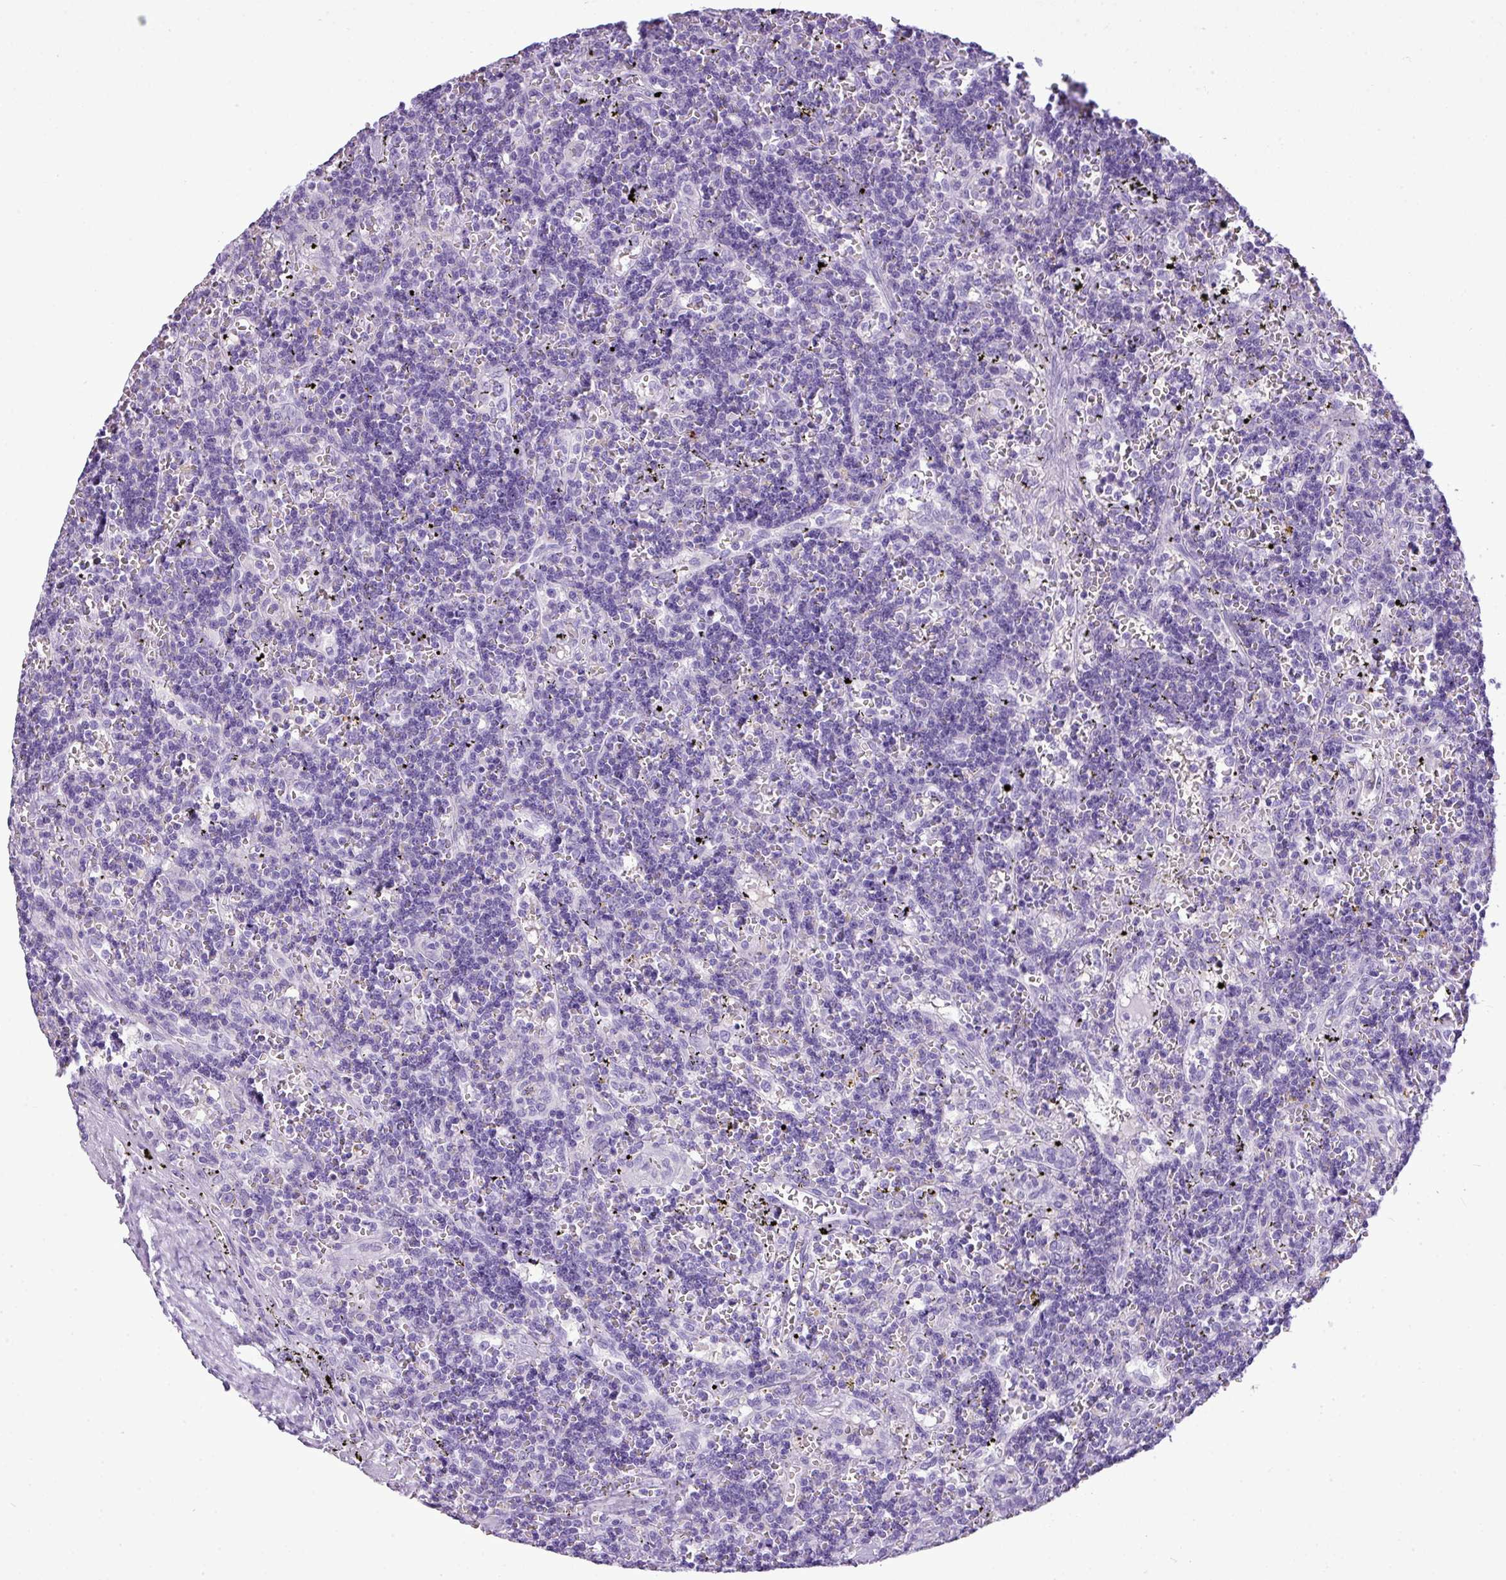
{"staining": {"intensity": "negative", "quantity": "none", "location": "none"}, "tissue": "lymphoma", "cell_type": "Tumor cells", "image_type": "cancer", "snomed": [{"axis": "morphology", "description": "Malignant lymphoma, non-Hodgkin's type, Low grade"}, {"axis": "topography", "description": "Spleen"}], "caption": "Immunohistochemical staining of human low-grade malignant lymphoma, non-Hodgkin's type reveals no significant staining in tumor cells.", "gene": "RBMXL2", "patient": {"sex": "male", "age": 60}}